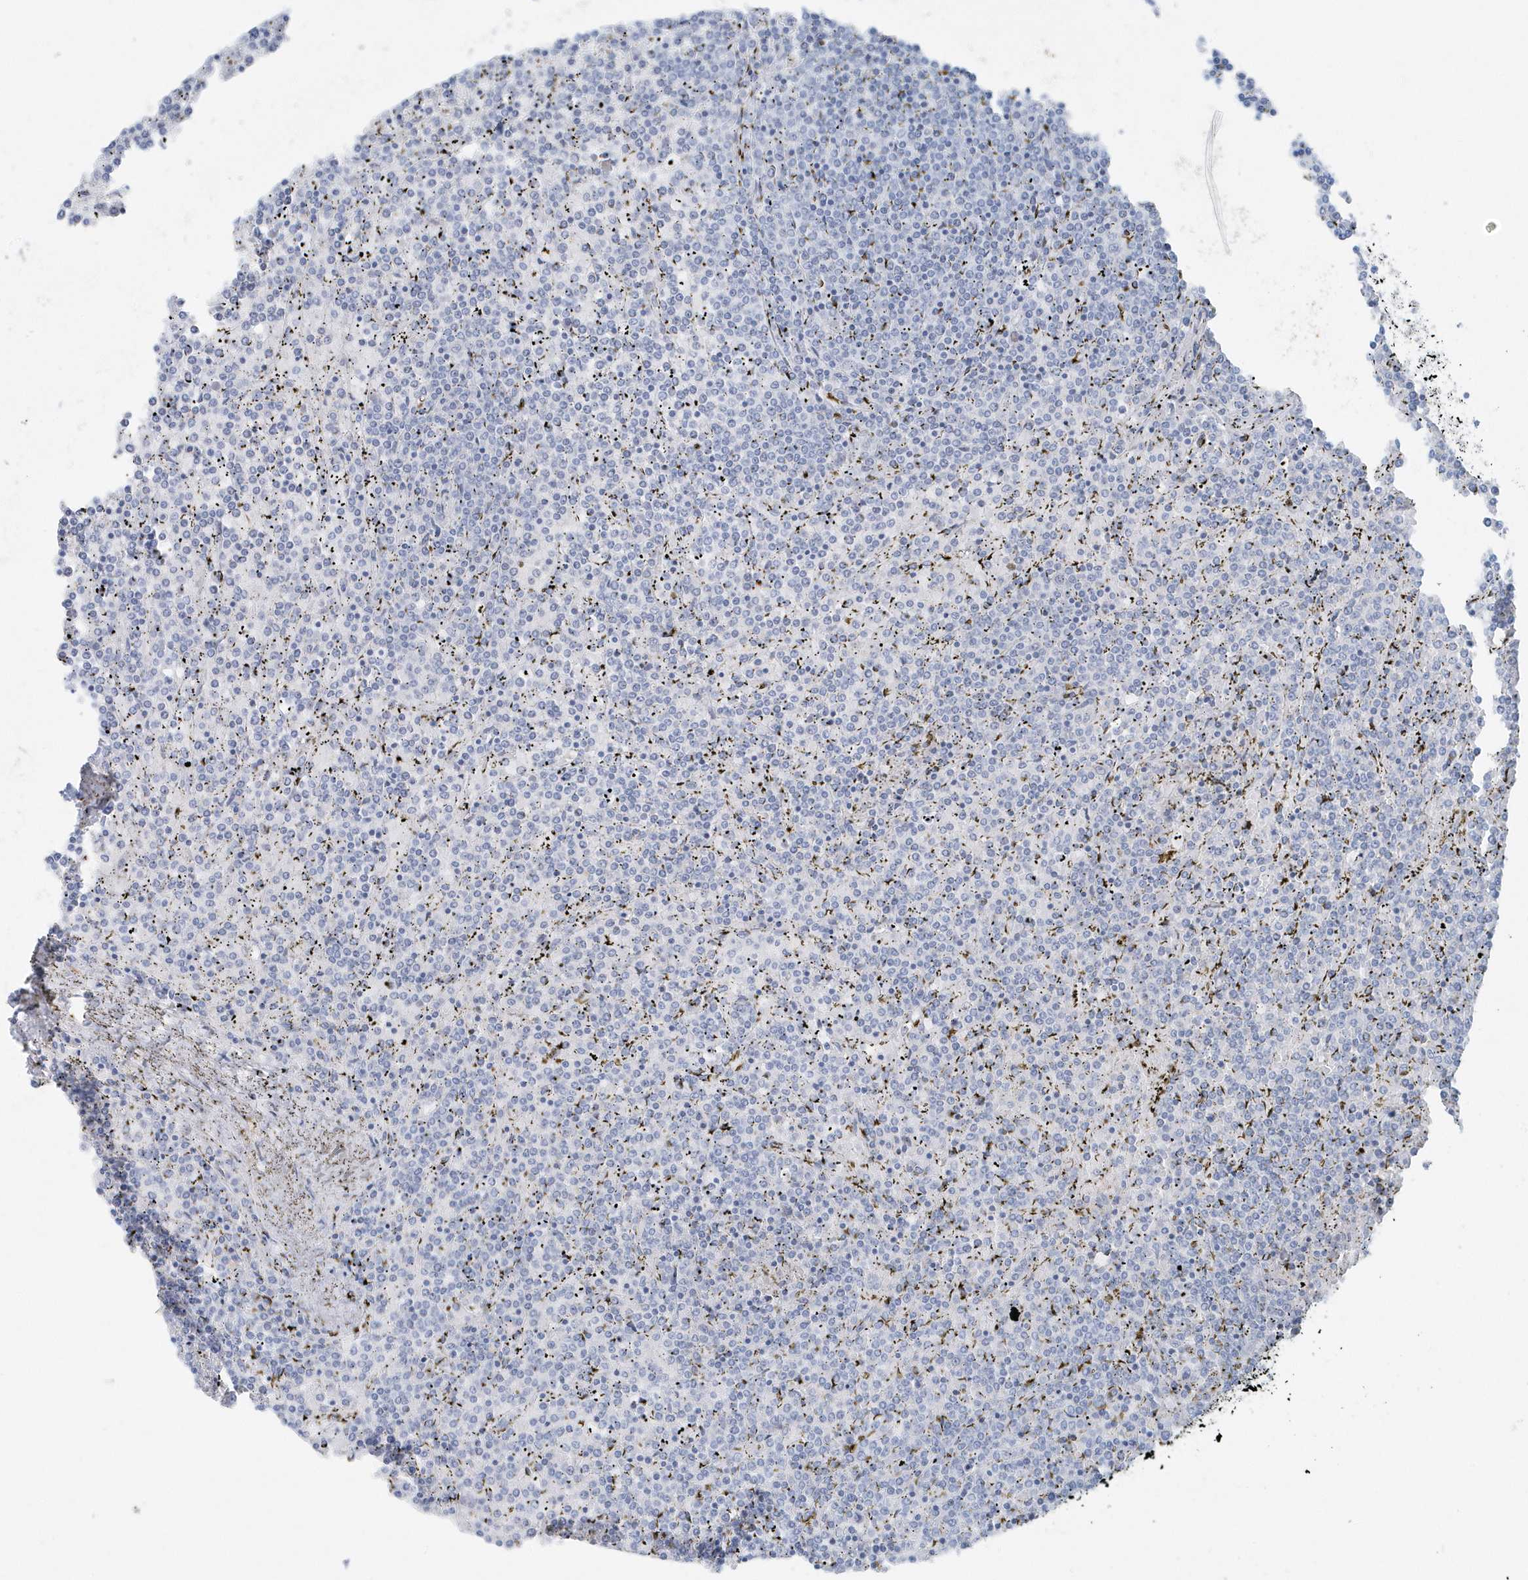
{"staining": {"intensity": "negative", "quantity": "none", "location": "none"}, "tissue": "lymphoma", "cell_type": "Tumor cells", "image_type": "cancer", "snomed": [{"axis": "morphology", "description": "Malignant lymphoma, non-Hodgkin's type, Low grade"}, {"axis": "topography", "description": "Spleen"}], "caption": "IHC micrograph of low-grade malignant lymphoma, non-Hodgkin's type stained for a protein (brown), which shows no staining in tumor cells.", "gene": "FAM98A", "patient": {"sex": "female", "age": 19}}